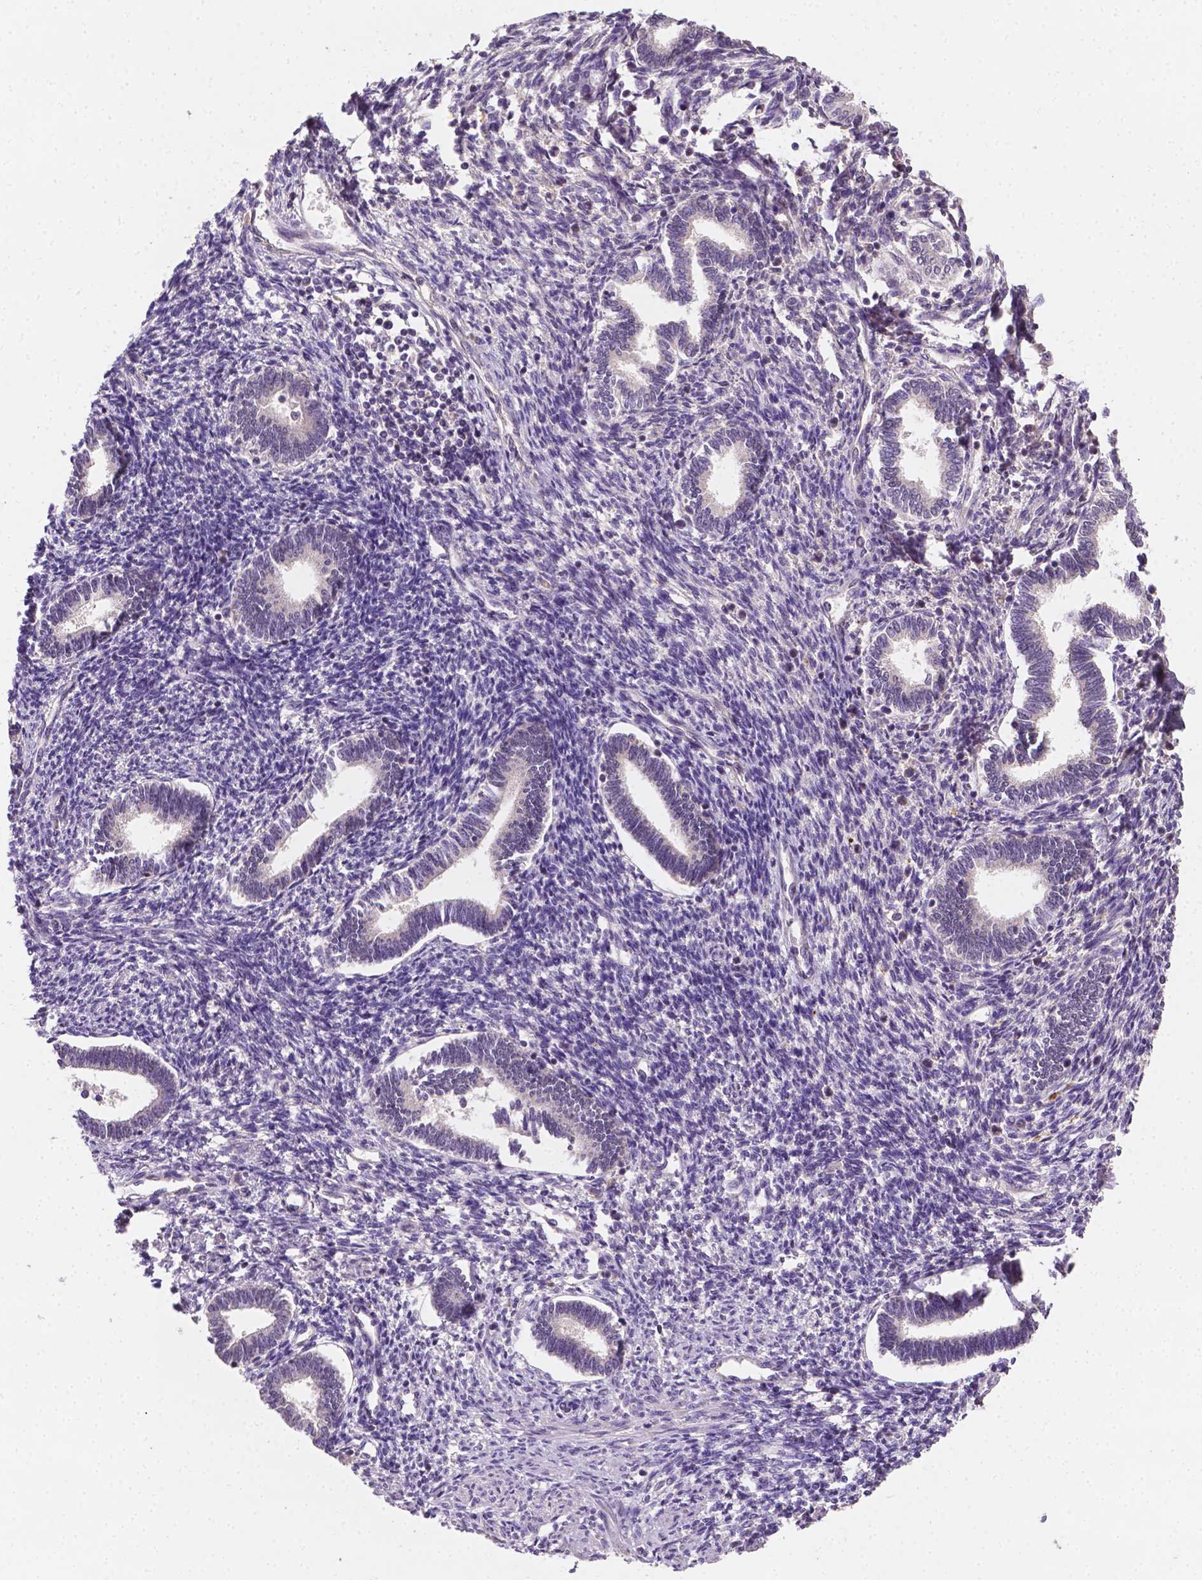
{"staining": {"intensity": "negative", "quantity": "none", "location": "none"}, "tissue": "endometrium", "cell_type": "Cells in endometrial stroma", "image_type": "normal", "snomed": [{"axis": "morphology", "description": "Normal tissue, NOS"}, {"axis": "topography", "description": "Endometrium"}], "caption": "This image is of unremarkable endometrium stained with immunohistochemistry to label a protein in brown with the nuclei are counter-stained blue. There is no expression in cells in endometrial stroma.", "gene": "MROH6", "patient": {"sex": "female", "age": 42}}